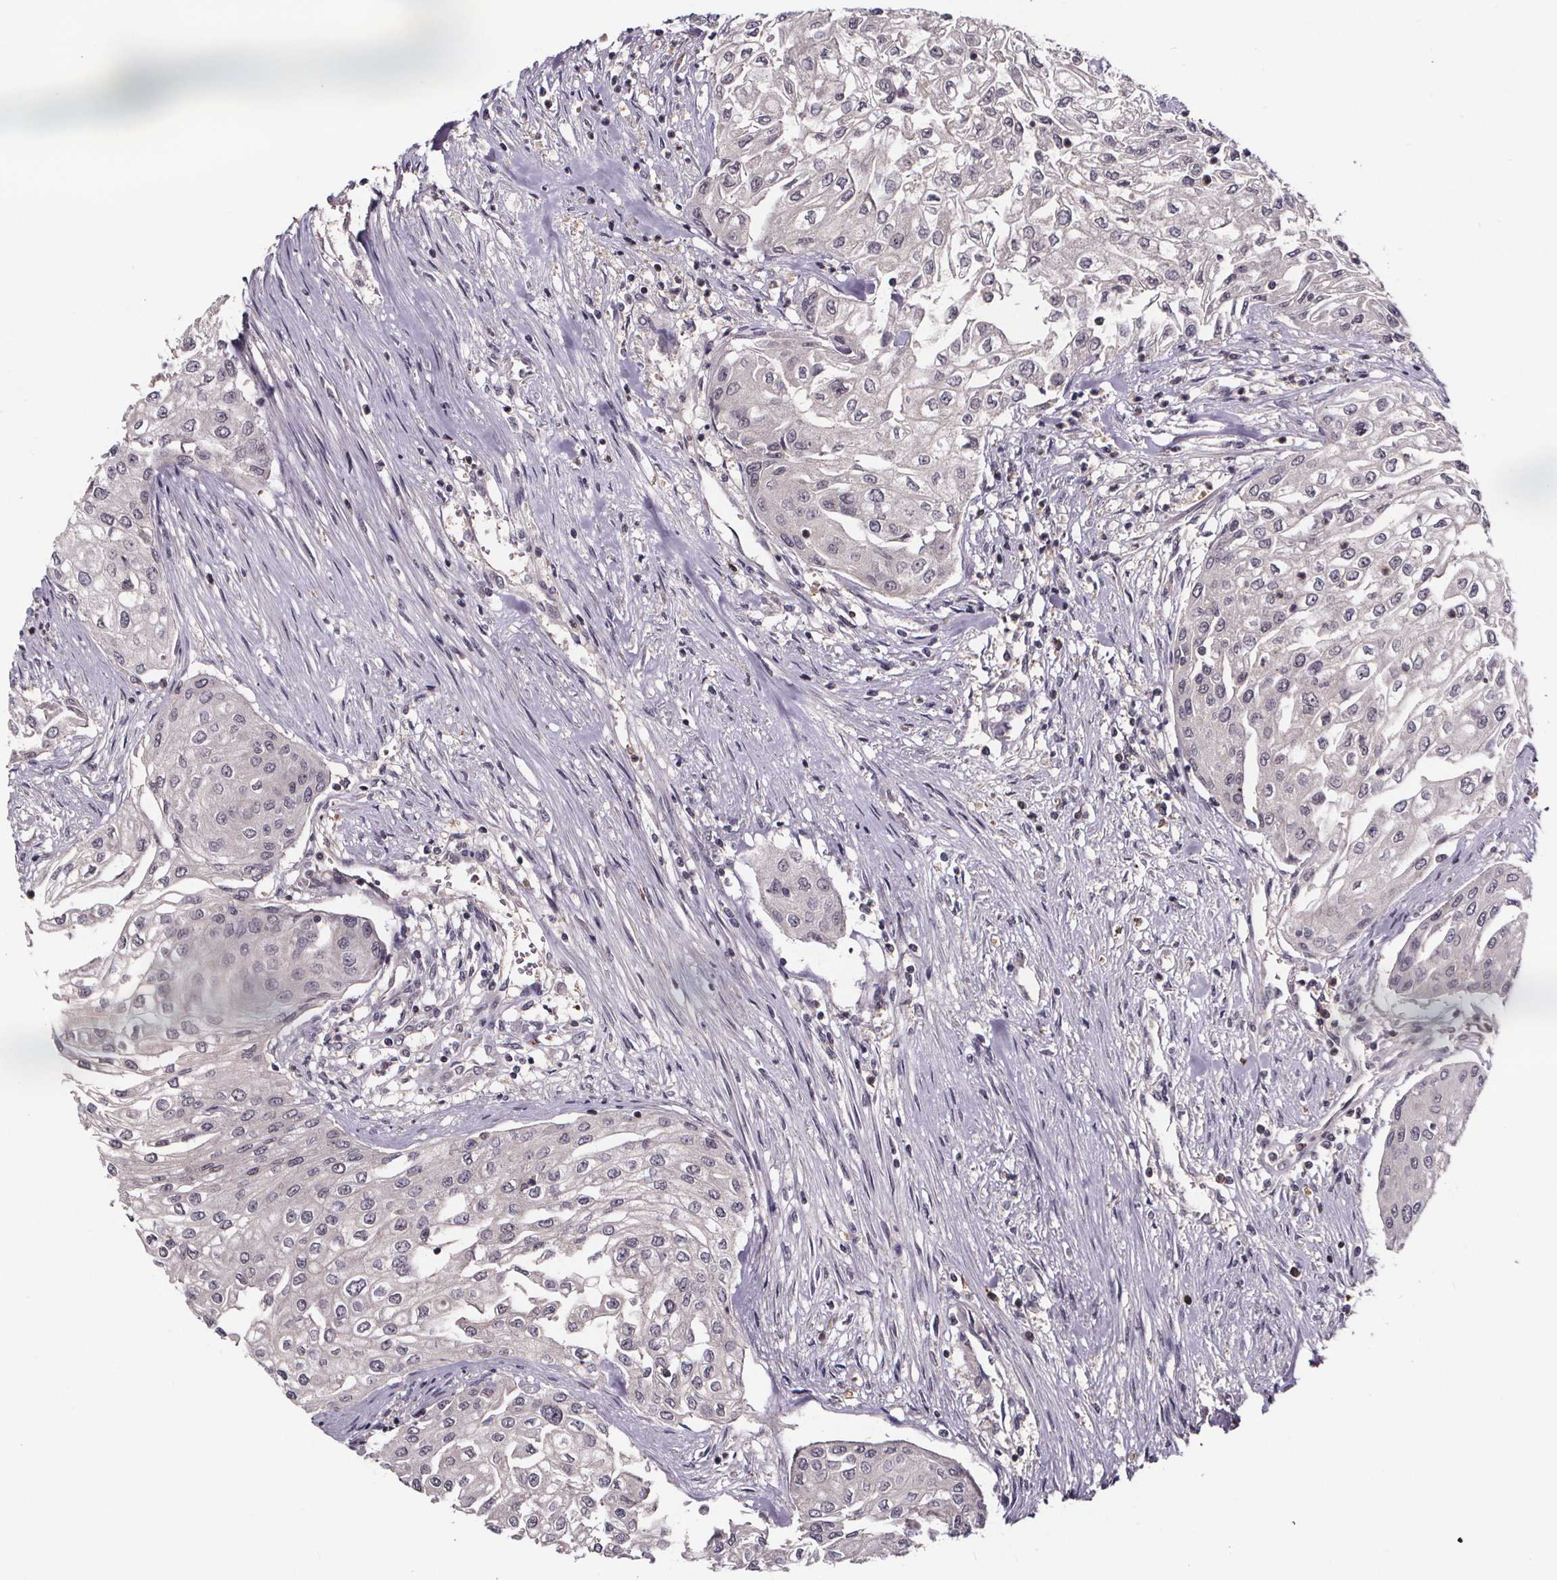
{"staining": {"intensity": "negative", "quantity": "none", "location": "none"}, "tissue": "urothelial cancer", "cell_type": "Tumor cells", "image_type": "cancer", "snomed": [{"axis": "morphology", "description": "Urothelial carcinoma, High grade"}, {"axis": "topography", "description": "Urinary bladder"}], "caption": "DAB immunohistochemical staining of high-grade urothelial carcinoma demonstrates no significant staining in tumor cells.", "gene": "SMIM1", "patient": {"sex": "male", "age": 62}}